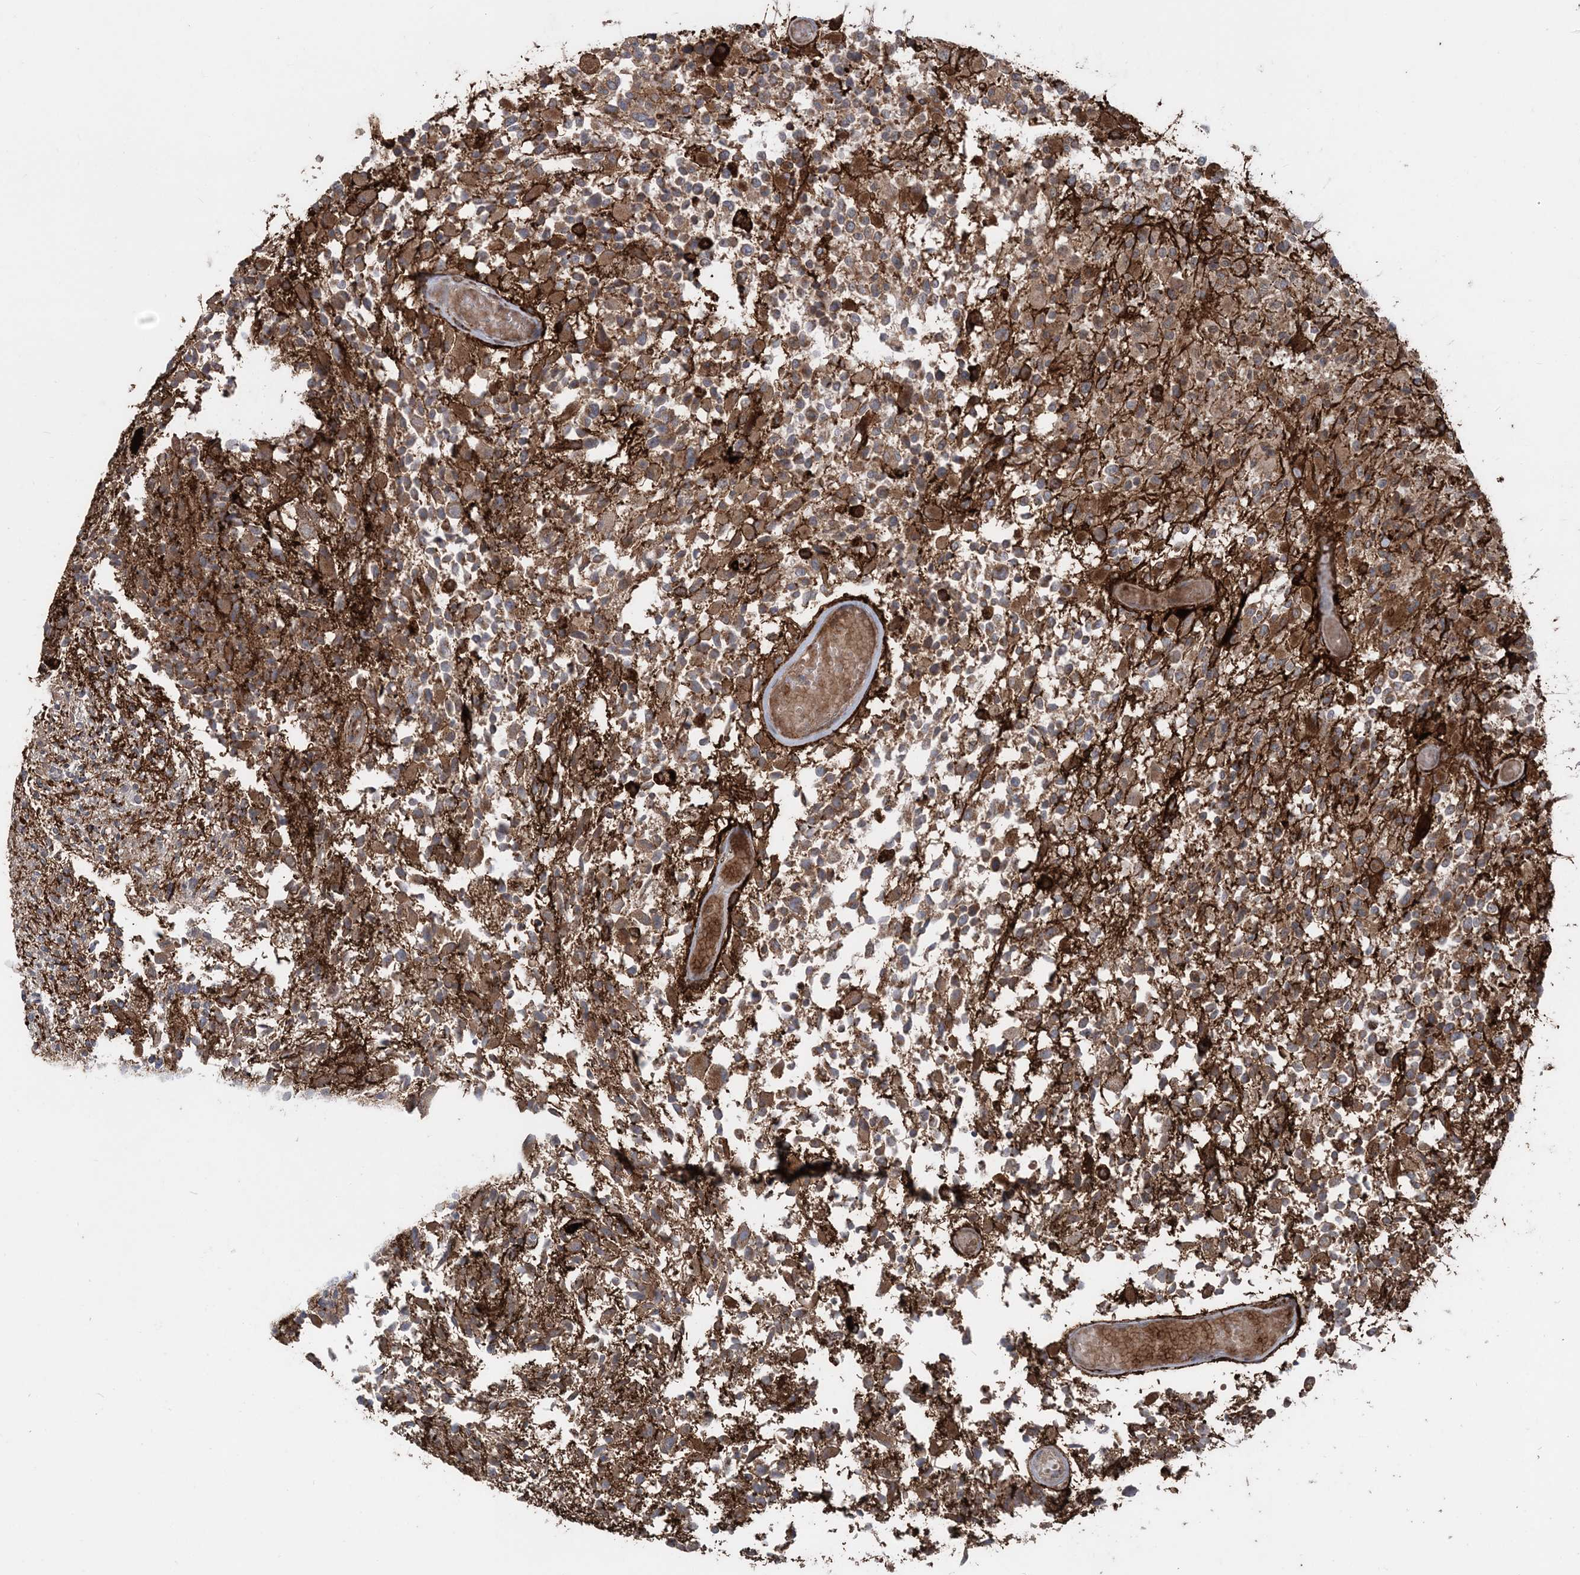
{"staining": {"intensity": "strong", "quantity": ">75%", "location": "cytoplasmic/membranous"}, "tissue": "glioma", "cell_type": "Tumor cells", "image_type": "cancer", "snomed": [{"axis": "morphology", "description": "Glioma, malignant, High grade"}, {"axis": "morphology", "description": "Glioblastoma, NOS"}, {"axis": "topography", "description": "Brain"}], "caption": "Protein staining reveals strong cytoplasmic/membranous staining in about >75% of tumor cells in glioblastoma. (DAB (3,3'-diaminobenzidine) IHC, brown staining for protein, blue staining for nuclei).", "gene": "LRPPRC", "patient": {"sex": "male", "age": 60}}